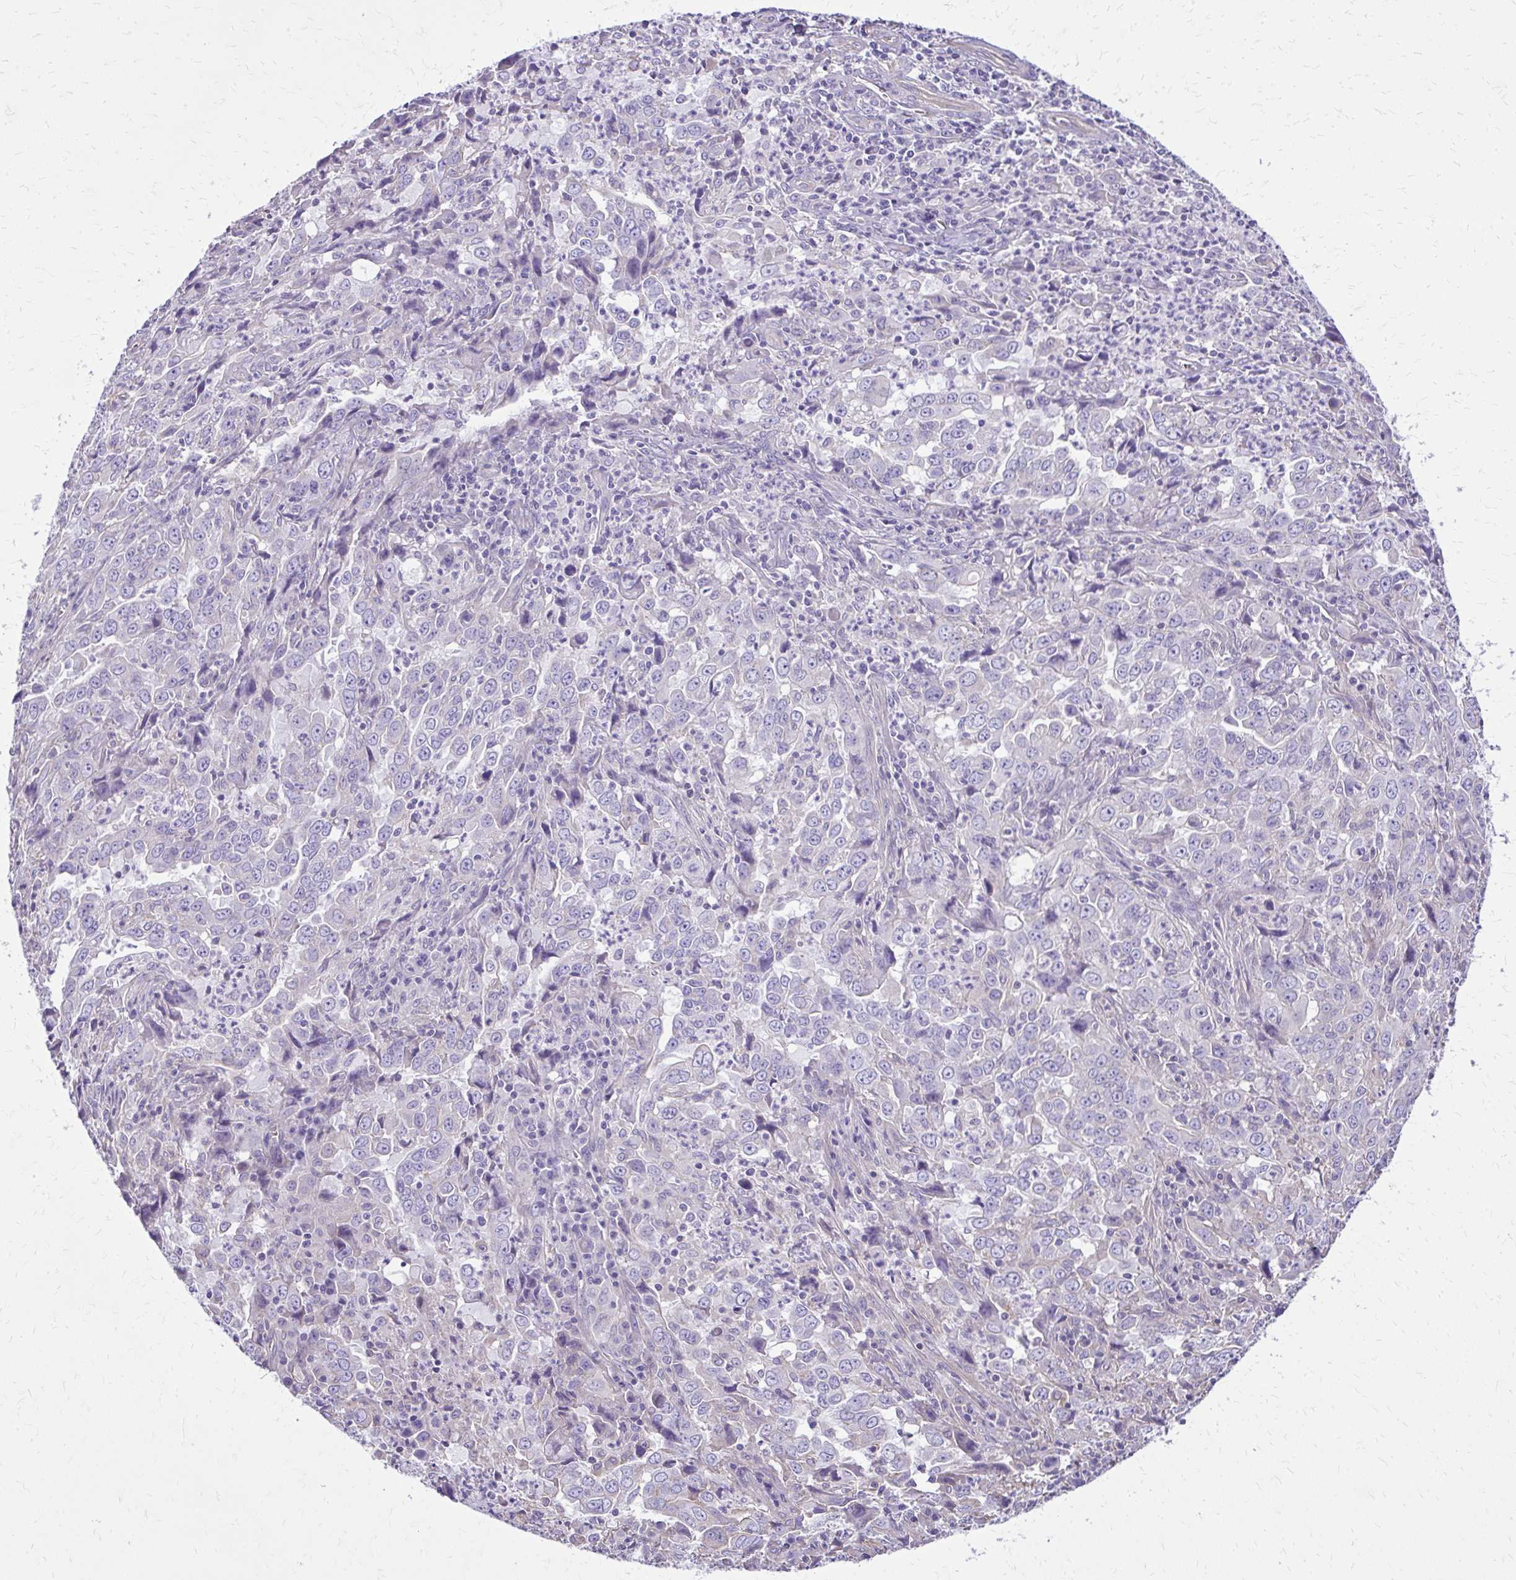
{"staining": {"intensity": "negative", "quantity": "none", "location": "none"}, "tissue": "lung cancer", "cell_type": "Tumor cells", "image_type": "cancer", "snomed": [{"axis": "morphology", "description": "Adenocarcinoma, NOS"}, {"axis": "topography", "description": "Lung"}], "caption": "Tumor cells are negative for brown protein staining in adenocarcinoma (lung).", "gene": "RUNDC3B", "patient": {"sex": "male", "age": 67}}